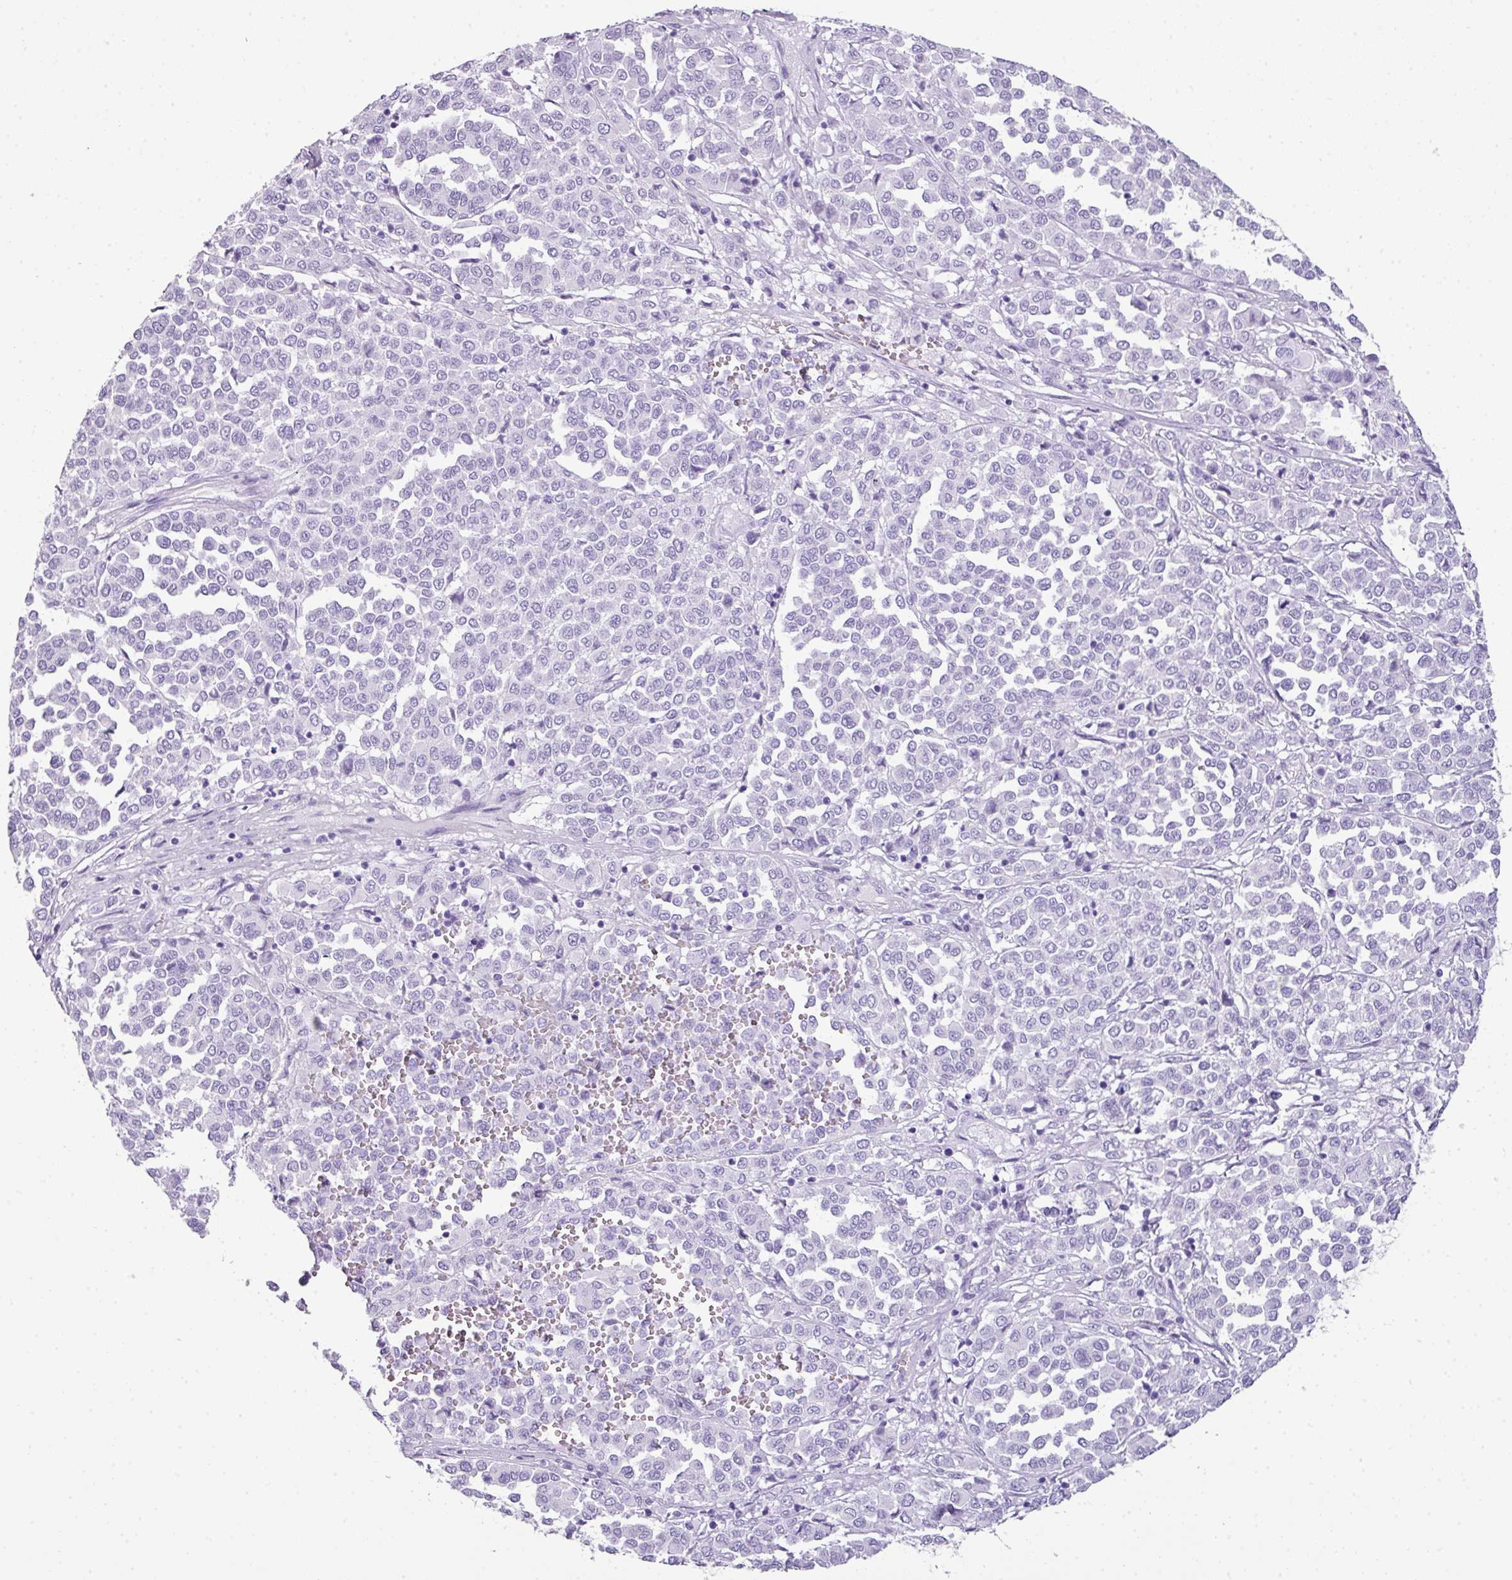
{"staining": {"intensity": "negative", "quantity": "none", "location": "none"}, "tissue": "melanoma", "cell_type": "Tumor cells", "image_type": "cancer", "snomed": [{"axis": "morphology", "description": "Malignant melanoma, Metastatic site"}, {"axis": "topography", "description": "Pancreas"}], "caption": "A micrograph of human malignant melanoma (metastatic site) is negative for staining in tumor cells.", "gene": "TNP1", "patient": {"sex": "female", "age": 30}}